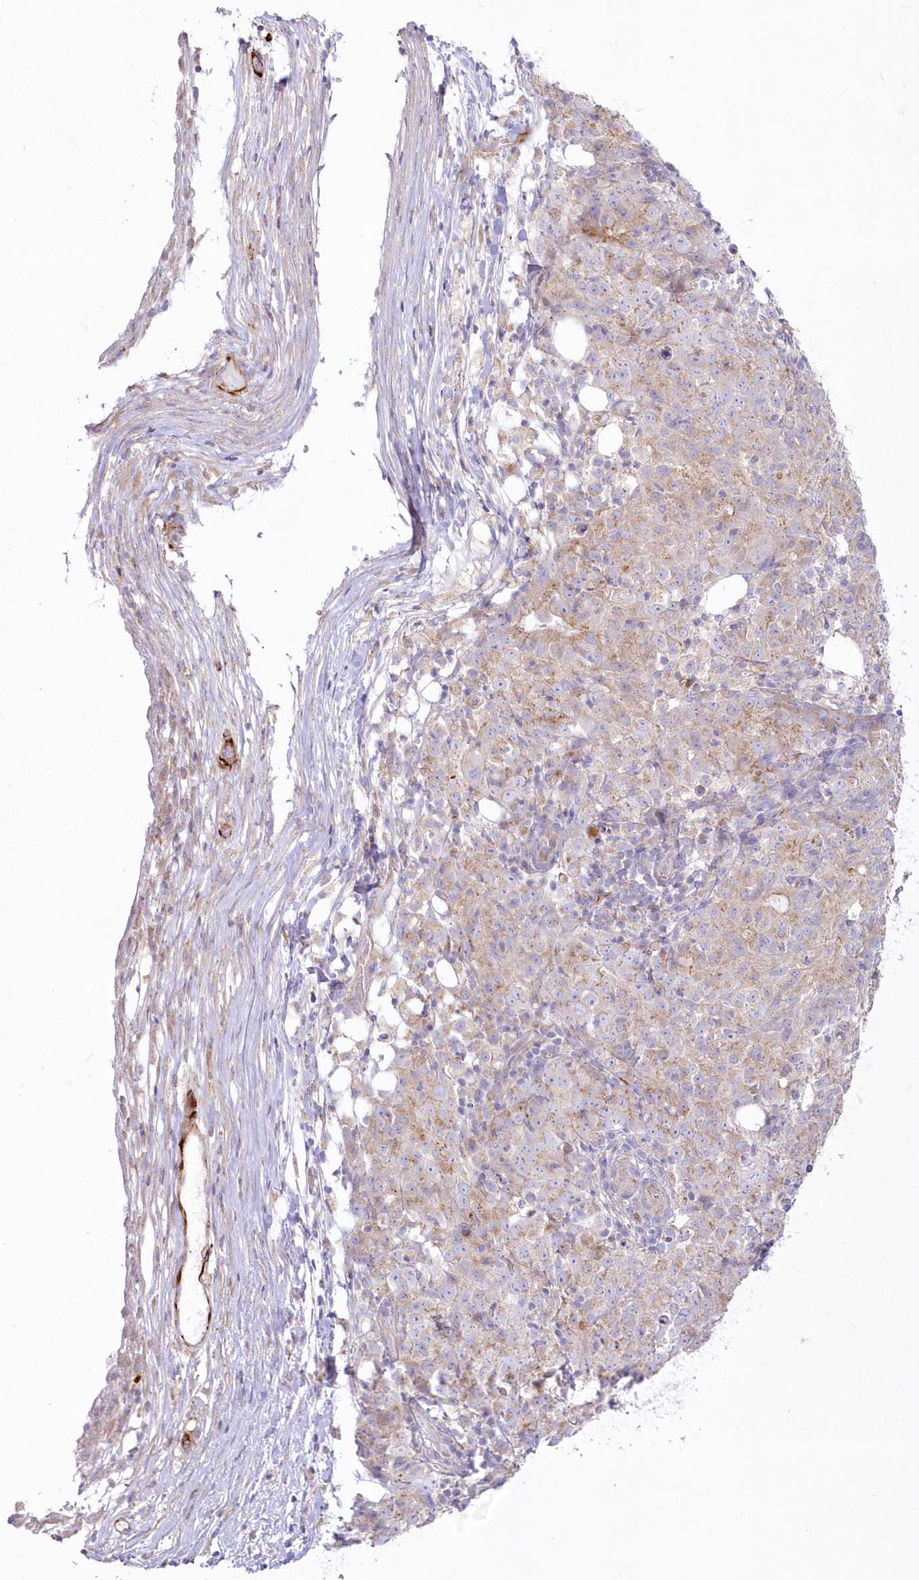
{"staining": {"intensity": "weak", "quantity": "25%-75%", "location": "cytoplasmic/membranous"}, "tissue": "ovarian cancer", "cell_type": "Tumor cells", "image_type": "cancer", "snomed": [{"axis": "morphology", "description": "Carcinoma, endometroid"}, {"axis": "topography", "description": "Ovary"}], "caption": "There is low levels of weak cytoplasmic/membranous positivity in tumor cells of ovarian endometroid carcinoma, as demonstrated by immunohistochemical staining (brown color).", "gene": "ZNF843", "patient": {"sex": "female", "age": 42}}